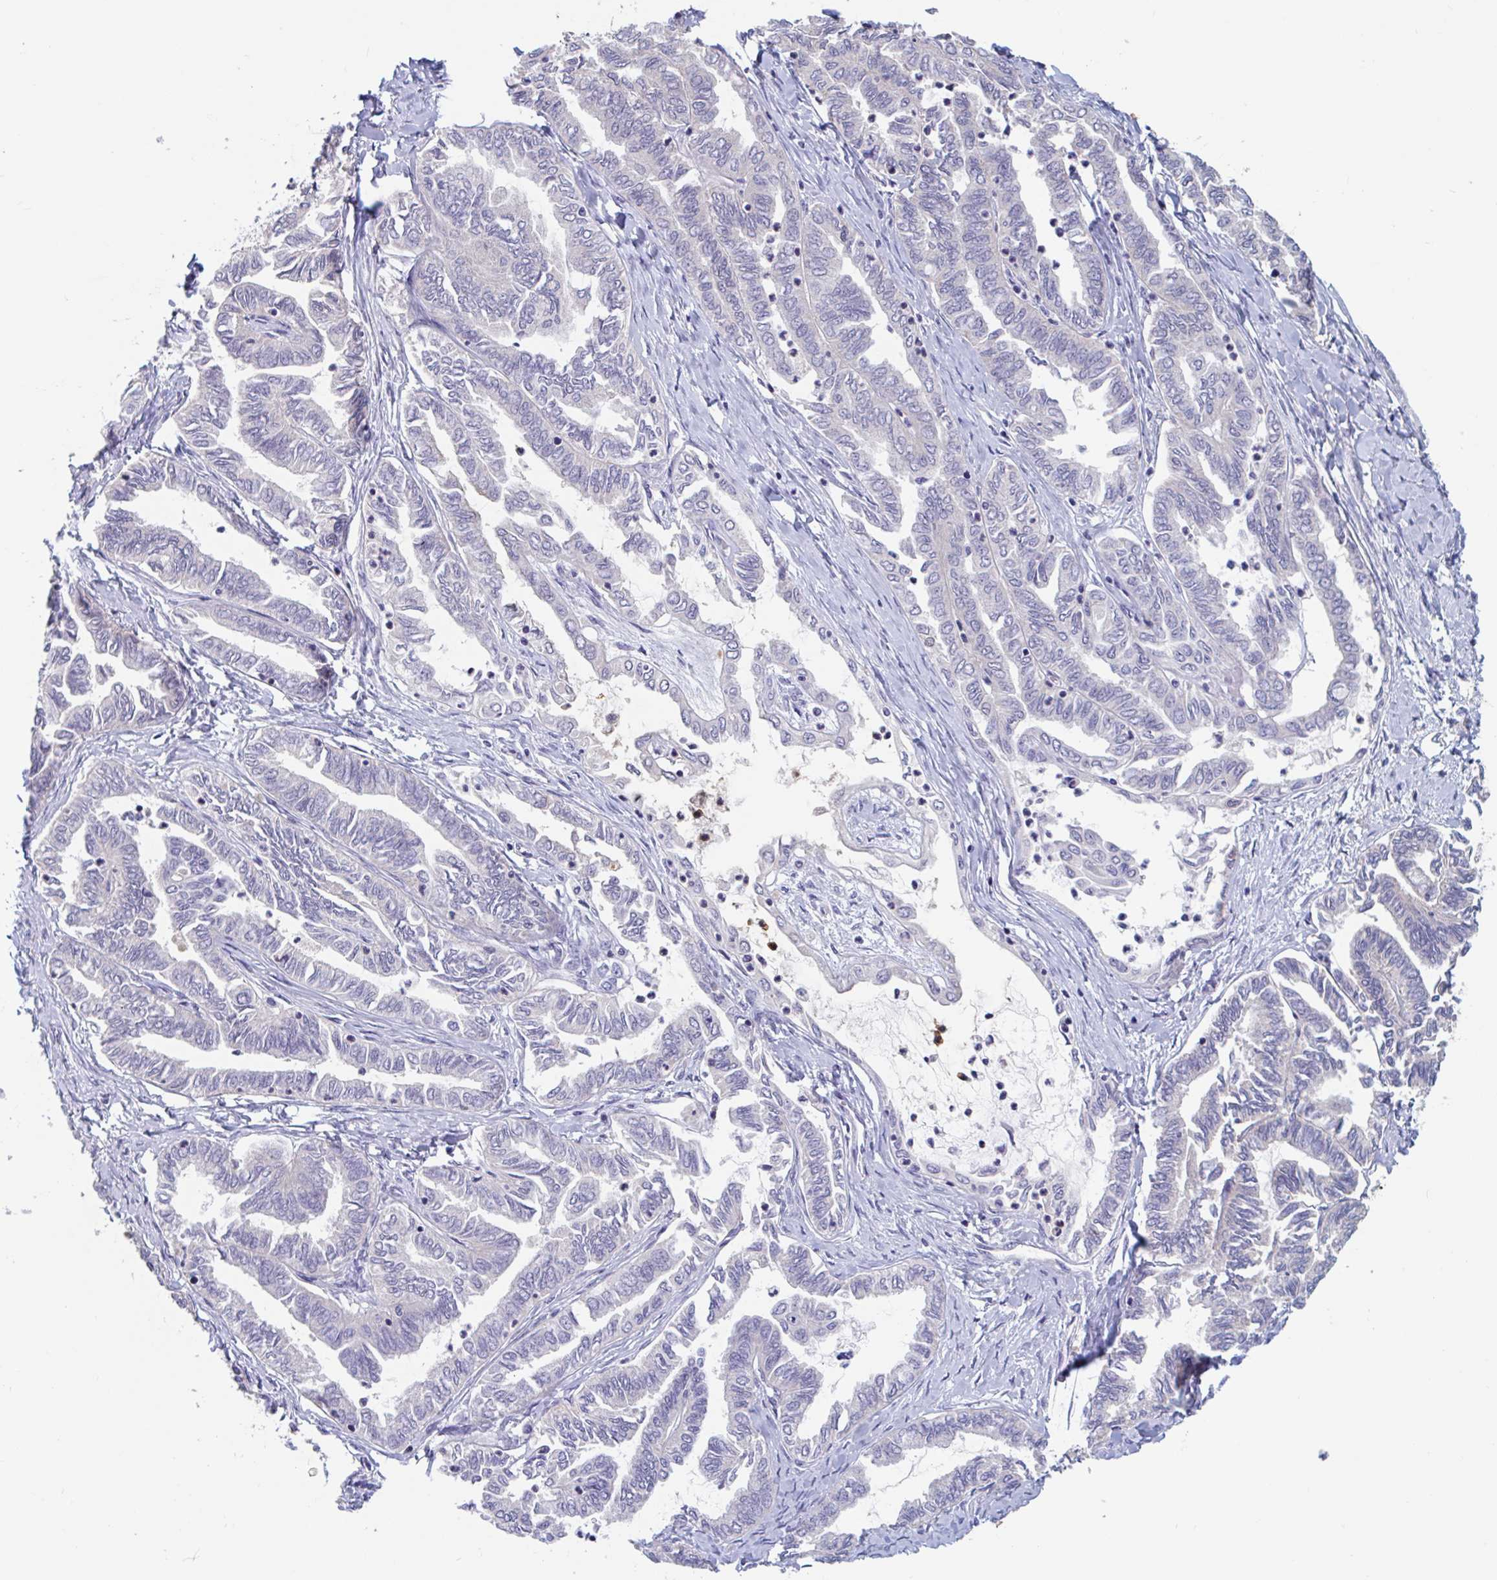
{"staining": {"intensity": "negative", "quantity": "none", "location": "none"}, "tissue": "ovarian cancer", "cell_type": "Tumor cells", "image_type": "cancer", "snomed": [{"axis": "morphology", "description": "Carcinoma, endometroid"}, {"axis": "topography", "description": "Ovary"}], "caption": "Immunohistochemical staining of human endometroid carcinoma (ovarian) displays no significant staining in tumor cells. Nuclei are stained in blue.", "gene": "UNKL", "patient": {"sex": "female", "age": 70}}